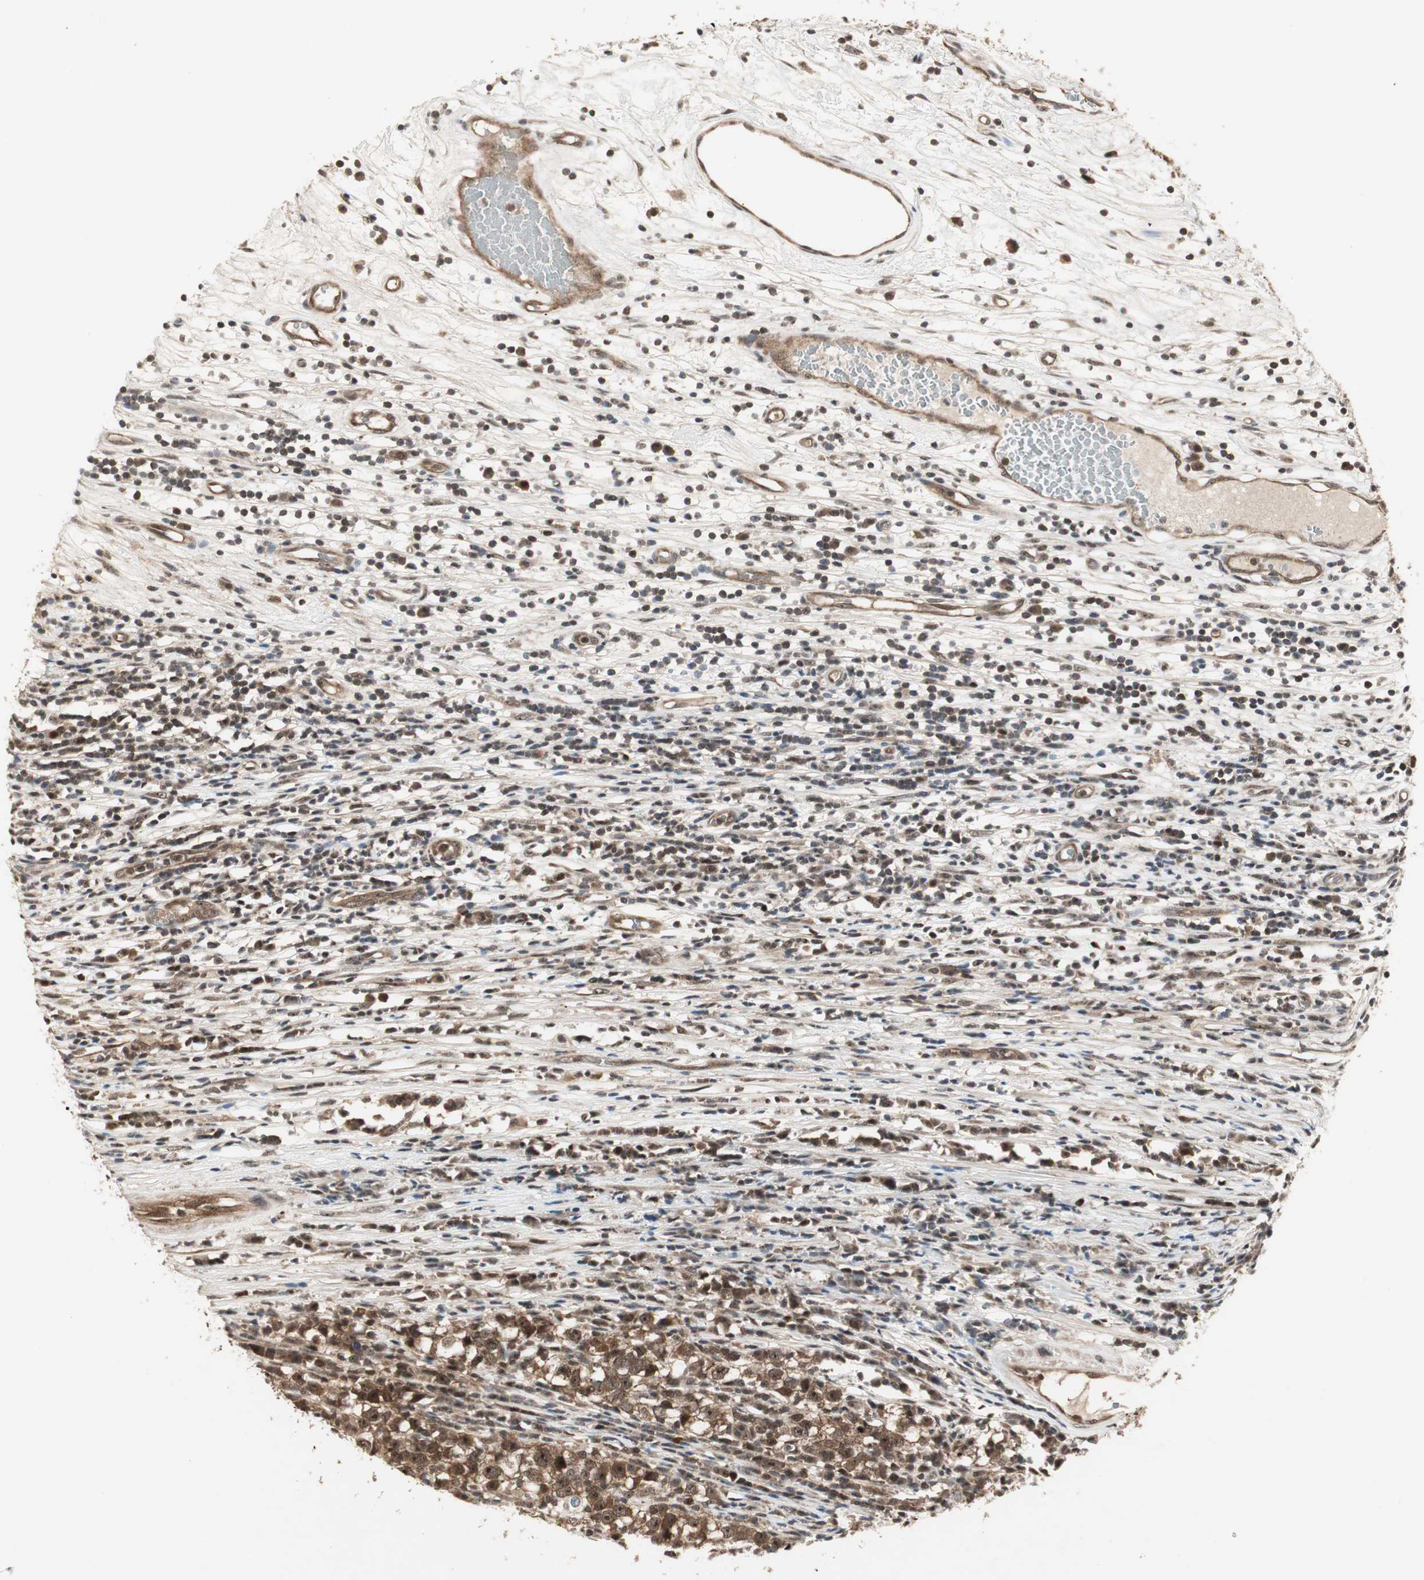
{"staining": {"intensity": "strong", "quantity": ">75%", "location": "cytoplasmic/membranous,nuclear"}, "tissue": "testis cancer", "cell_type": "Tumor cells", "image_type": "cancer", "snomed": [{"axis": "morphology", "description": "Seminoma, NOS"}, {"axis": "topography", "description": "Testis"}], "caption": "Immunohistochemical staining of human seminoma (testis) exhibits strong cytoplasmic/membranous and nuclear protein positivity in approximately >75% of tumor cells. Immunohistochemistry (ihc) stains the protein of interest in brown and the nuclei are stained blue.", "gene": "CSNK2B", "patient": {"sex": "male", "age": 65}}